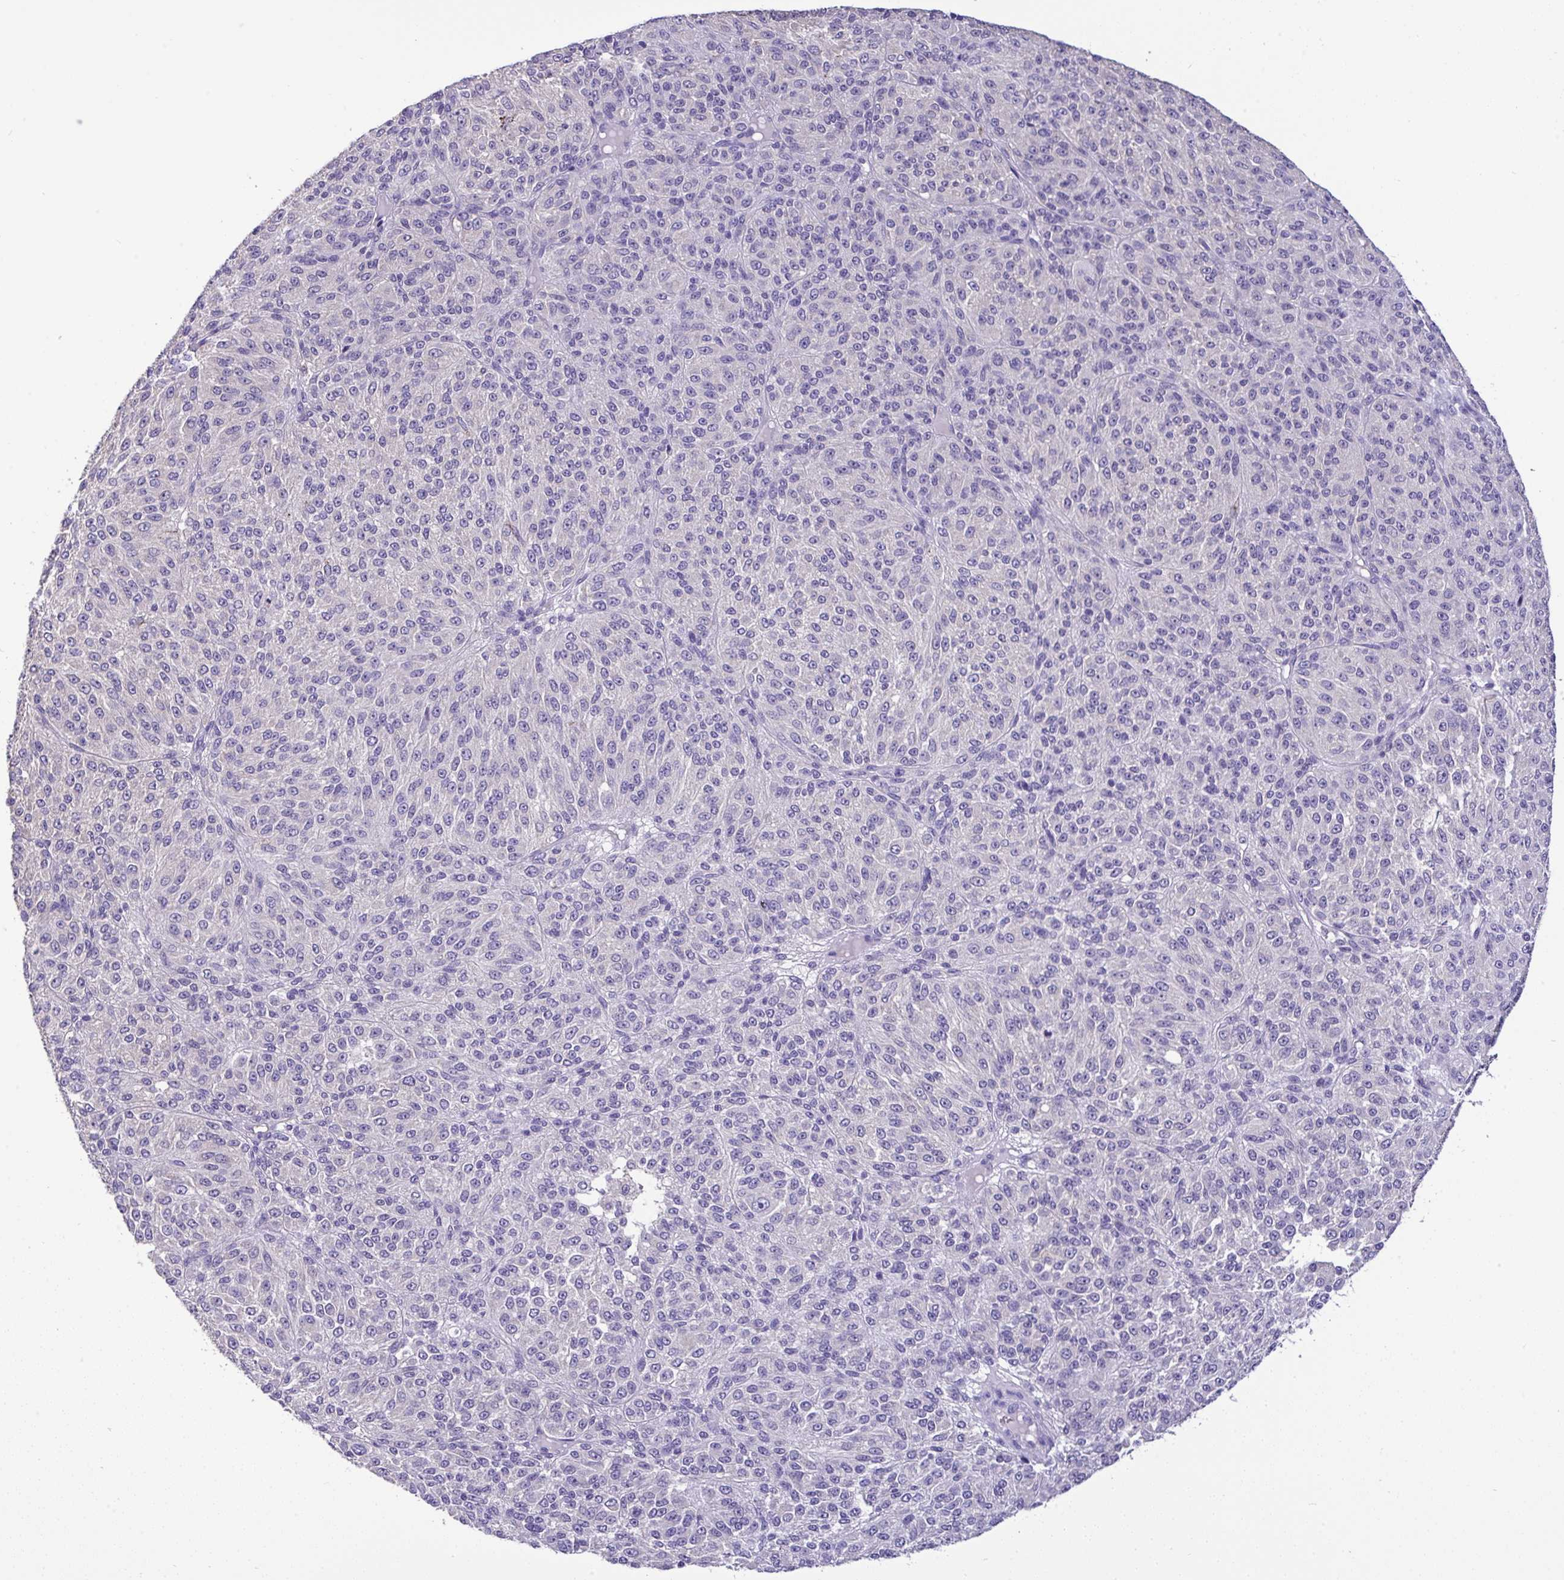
{"staining": {"intensity": "negative", "quantity": "none", "location": "none"}, "tissue": "melanoma", "cell_type": "Tumor cells", "image_type": "cancer", "snomed": [{"axis": "morphology", "description": "Malignant melanoma, Metastatic site"}, {"axis": "topography", "description": "Brain"}], "caption": "IHC micrograph of neoplastic tissue: human melanoma stained with DAB shows no significant protein staining in tumor cells. (Stains: DAB (3,3'-diaminobenzidine) immunohistochemistry with hematoxylin counter stain, Microscopy: brightfield microscopy at high magnification).", "gene": "ST8SIA2", "patient": {"sex": "female", "age": 56}}